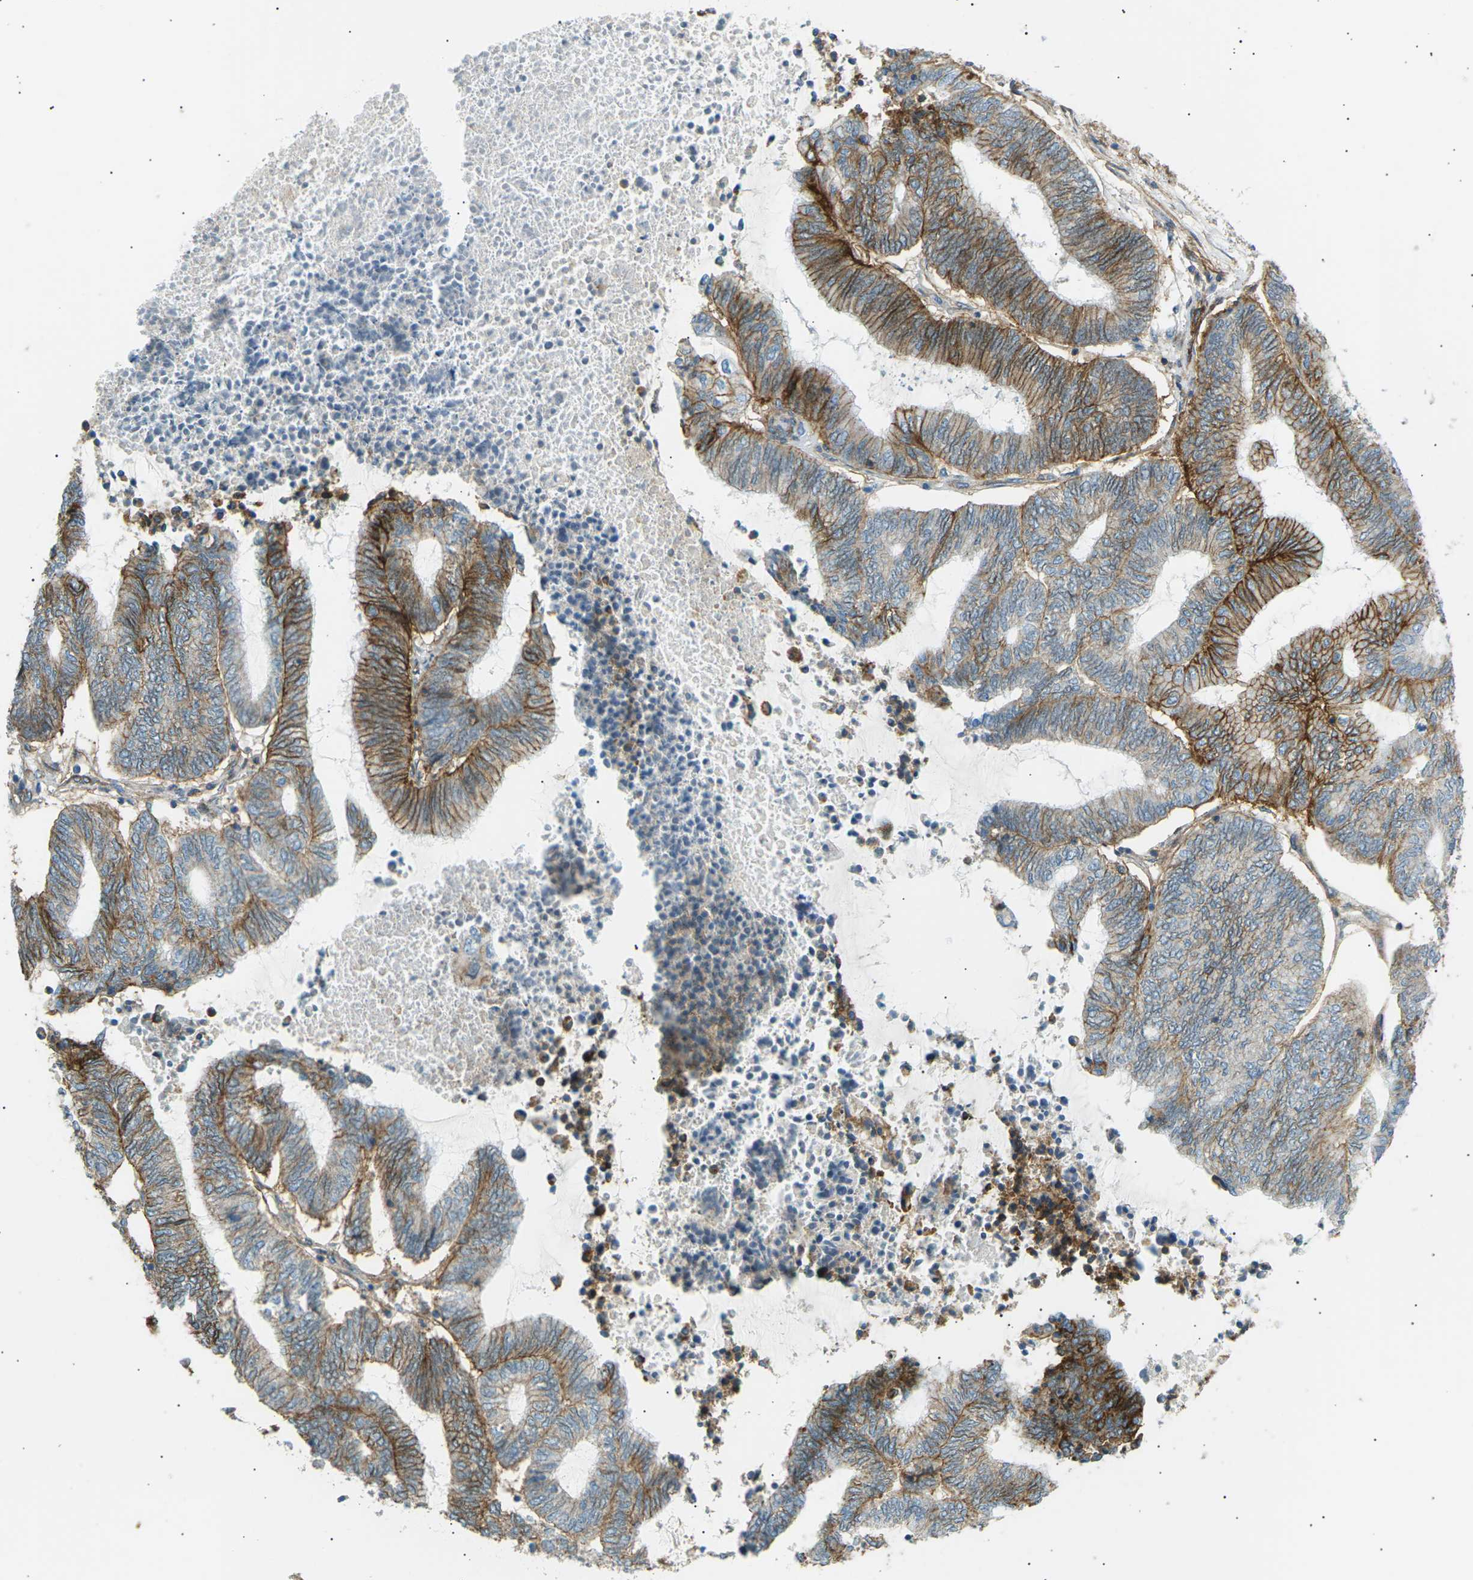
{"staining": {"intensity": "strong", "quantity": "25%-75%", "location": "cytoplasmic/membranous"}, "tissue": "endometrial cancer", "cell_type": "Tumor cells", "image_type": "cancer", "snomed": [{"axis": "morphology", "description": "Adenocarcinoma, NOS"}, {"axis": "topography", "description": "Uterus"}, {"axis": "topography", "description": "Endometrium"}], "caption": "An image showing strong cytoplasmic/membranous expression in approximately 25%-75% of tumor cells in adenocarcinoma (endometrial), as visualized by brown immunohistochemical staining.", "gene": "ATP2B4", "patient": {"sex": "female", "age": 70}}